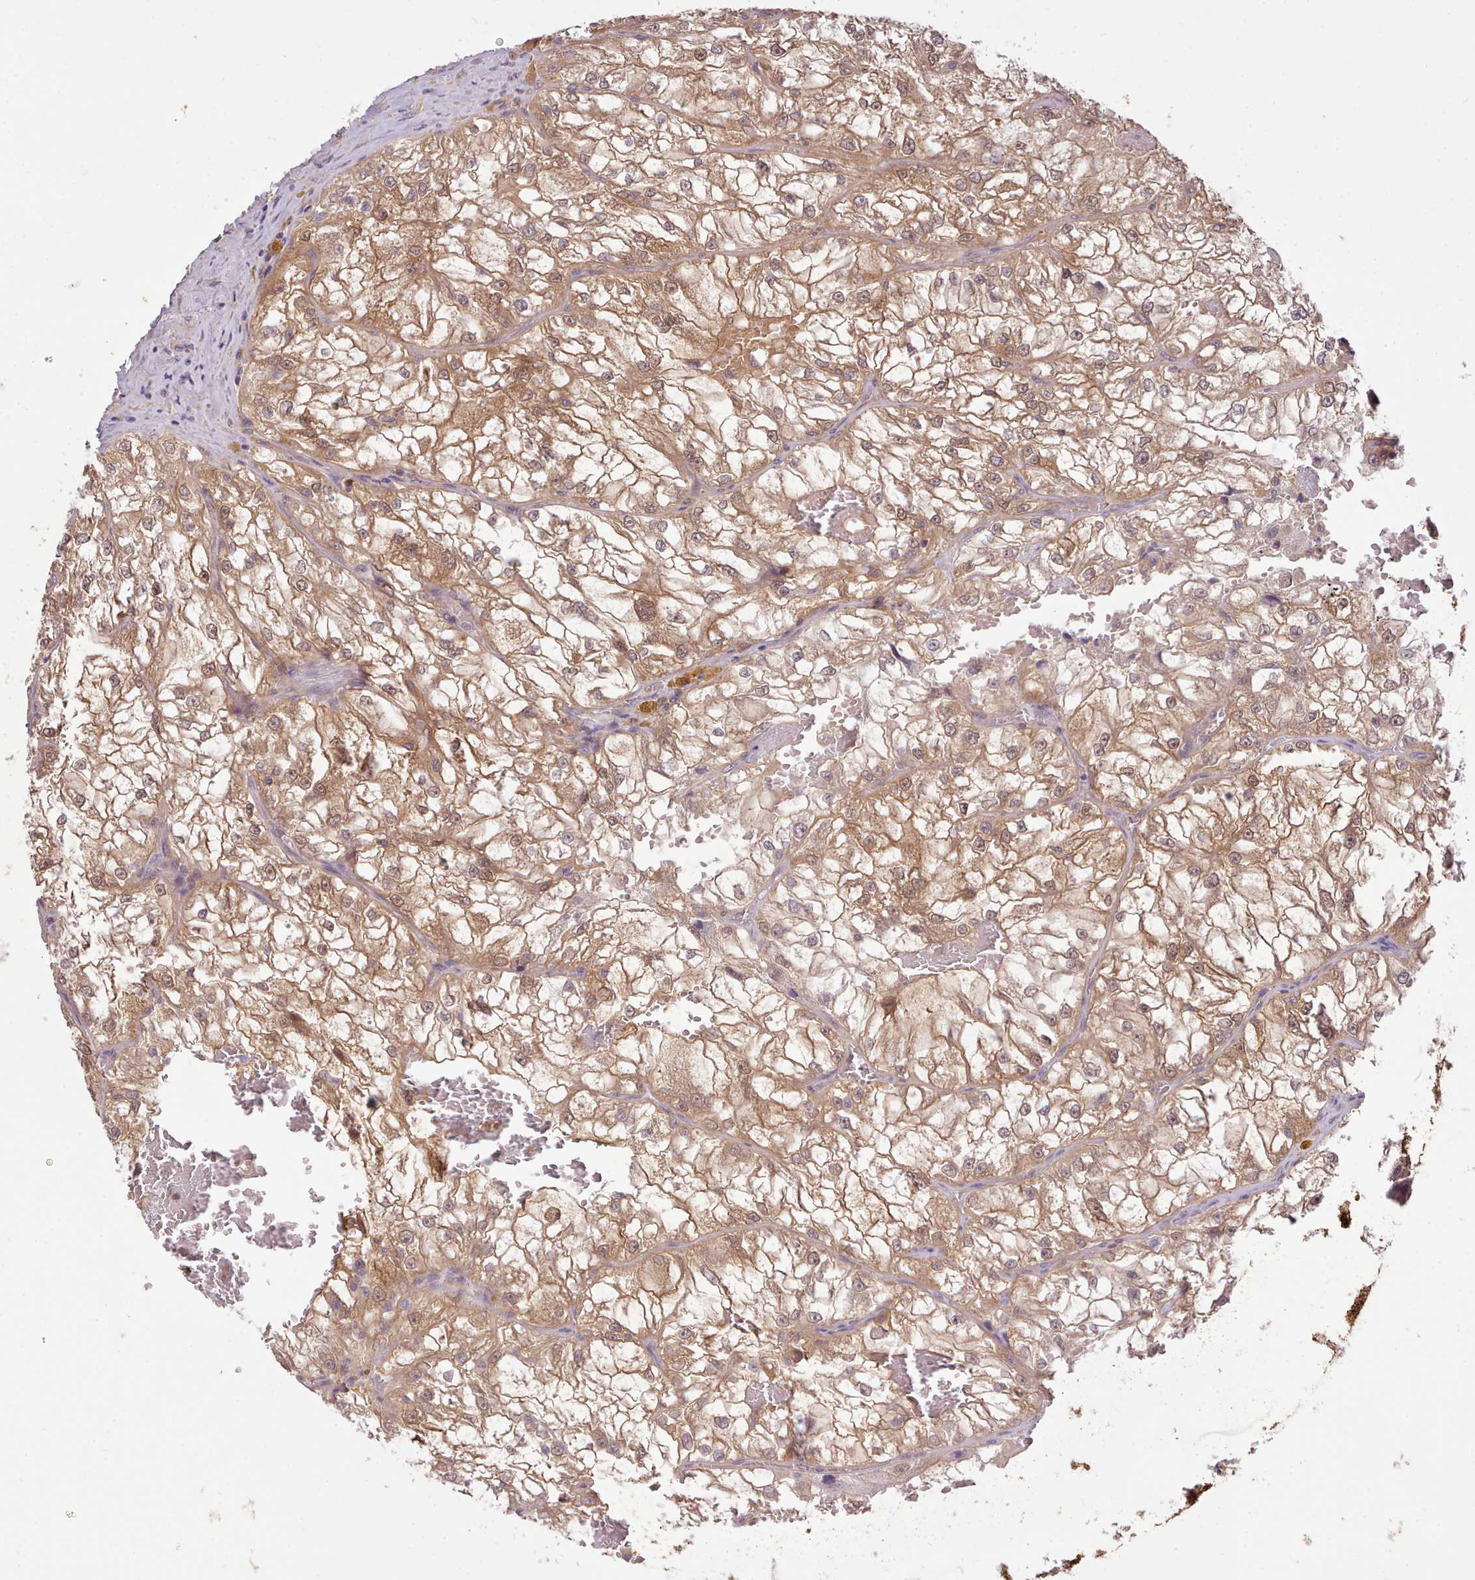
{"staining": {"intensity": "moderate", "quantity": ">75%", "location": "cytoplasmic/membranous,nuclear"}, "tissue": "renal cancer", "cell_type": "Tumor cells", "image_type": "cancer", "snomed": [{"axis": "morphology", "description": "Adenocarcinoma, NOS"}, {"axis": "topography", "description": "Kidney"}], "caption": "Immunohistochemistry histopathology image of renal adenocarcinoma stained for a protein (brown), which displays medium levels of moderate cytoplasmic/membranous and nuclear positivity in about >75% of tumor cells.", "gene": "ARL17A", "patient": {"sex": "female", "age": 72}}